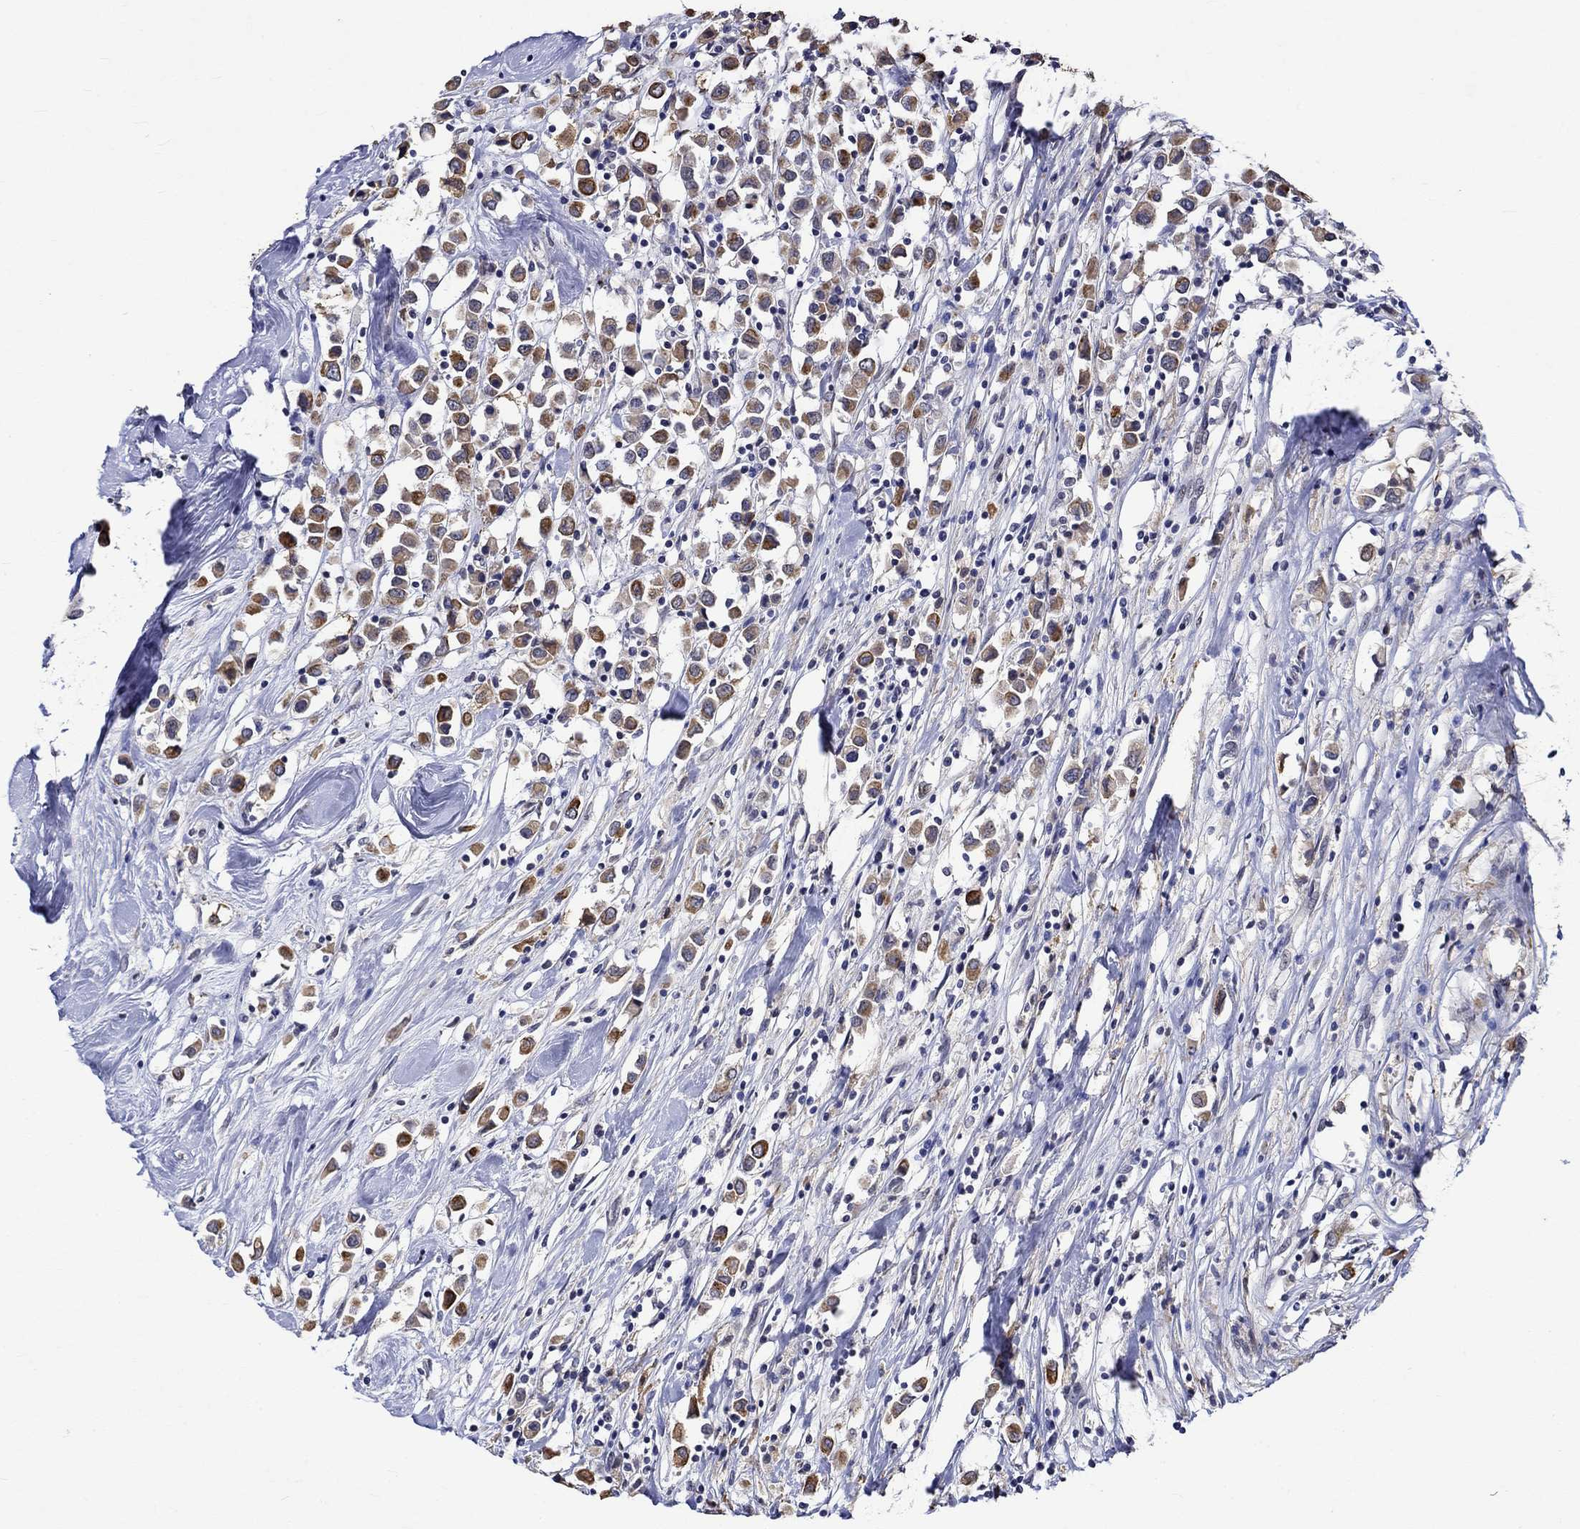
{"staining": {"intensity": "strong", "quantity": ">75%", "location": "cytoplasmic/membranous"}, "tissue": "breast cancer", "cell_type": "Tumor cells", "image_type": "cancer", "snomed": [{"axis": "morphology", "description": "Duct carcinoma"}, {"axis": "topography", "description": "Breast"}], "caption": "Invasive ductal carcinoma (breast) tissue exhibits strong cytoplasmic/membranous expression in about >75% of tumor cells The staining was performed using DAB to visualize the protein expression in brown, while the nuclei were stained in blue with hematoxylin (Magnification: 20x).", "gene": "DDX3Y", "patient": {"sex": "female", "age": 61}}